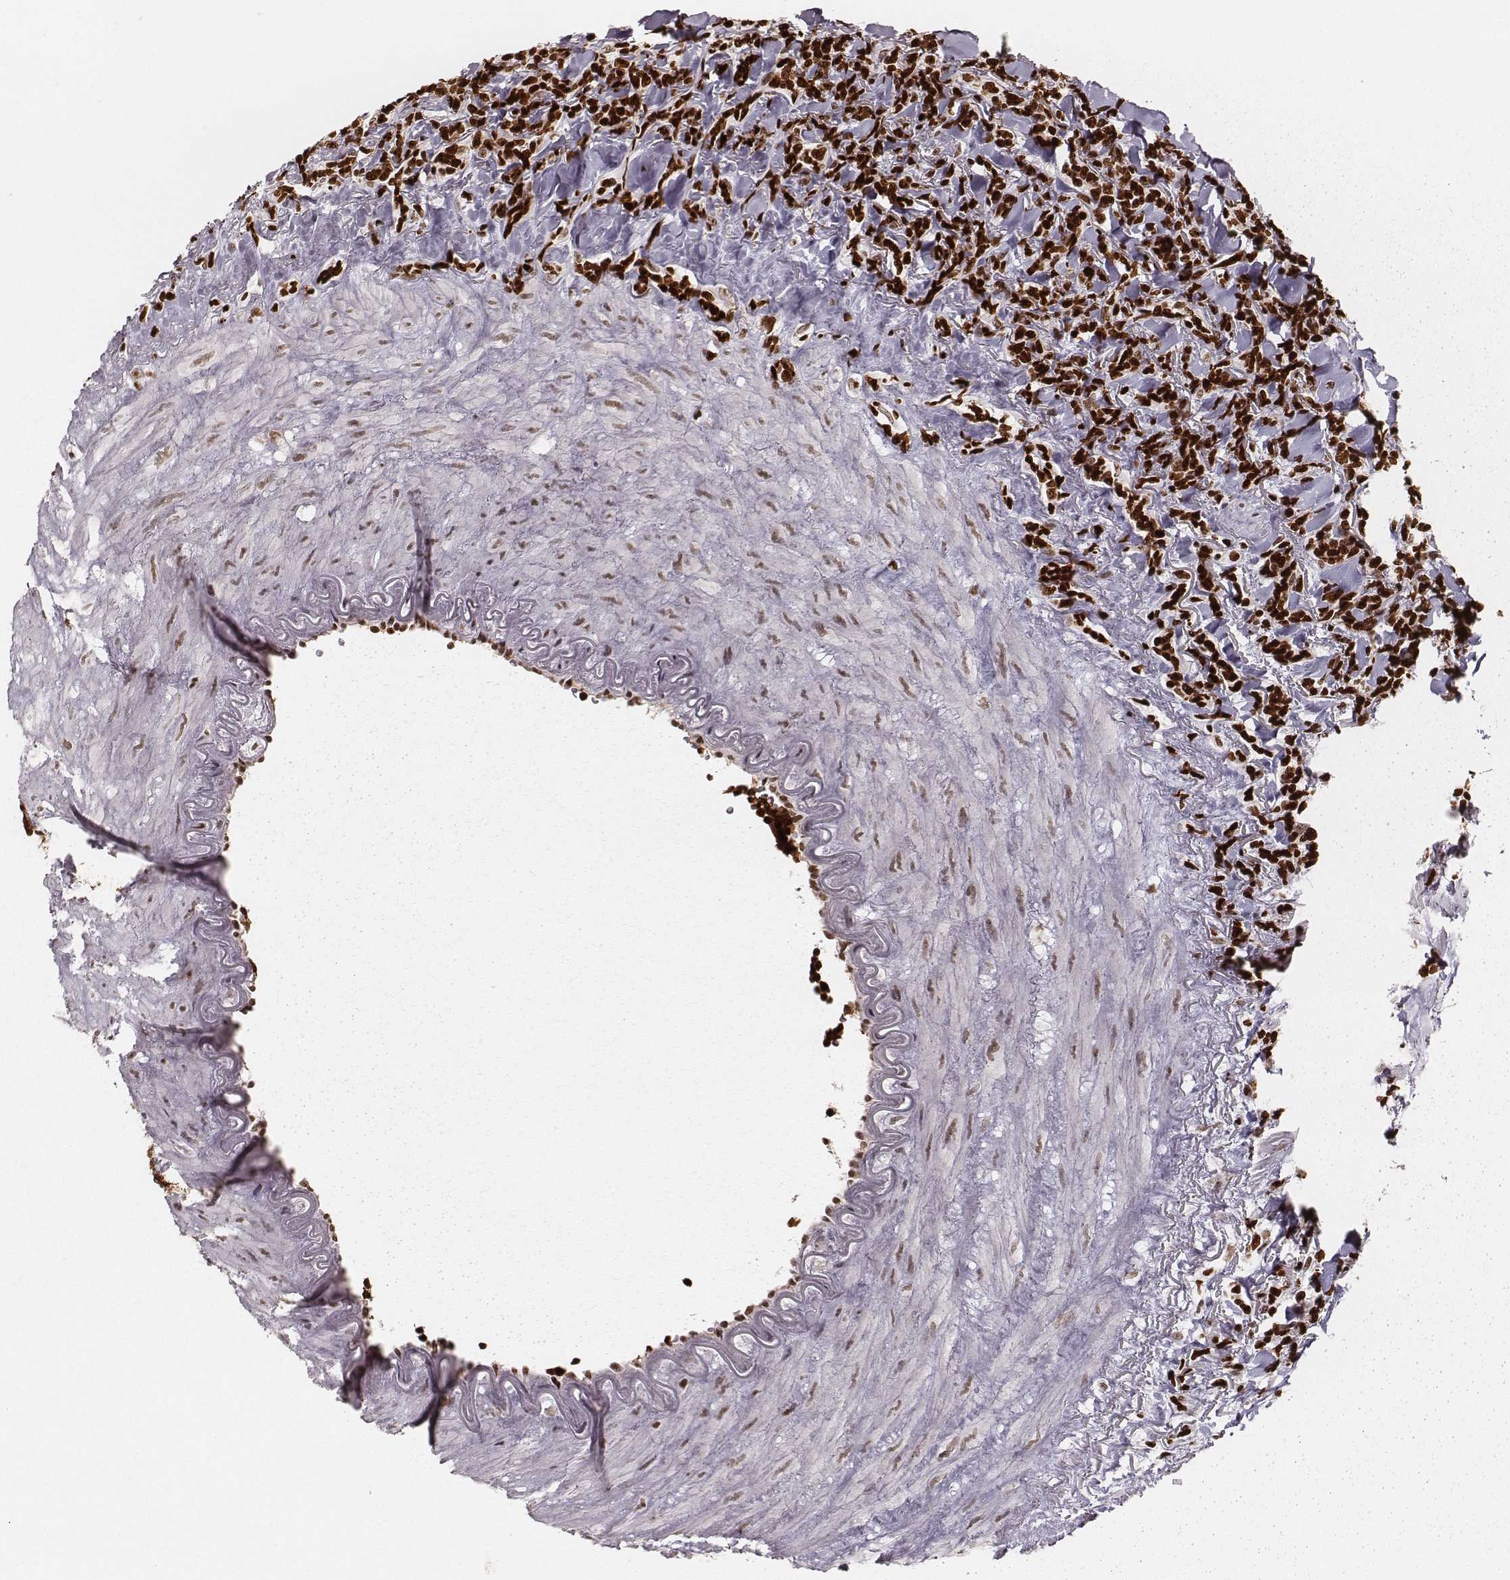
{"staining": {"intensity": "strong", "quantity": ">75%", "location": "nuclear"}, "tissue": "lymphoma", "cell_type": "Tumor cells", "image_type": "cancer", "snomed": [{"axis": "morphology", "description": "Malignant lymphoma, non-Hodgkin's type, Low grade"}, {"axis": "topography", "description": "Lymph node"}], "caption": "Strong nuclear protein expression is identified in about >75% of tumor cells in malignant lymphoma, non-Hodgkin's type (low-grade).", "gene": "PARP1", "patient": {"sex": "female", "age": 56}}